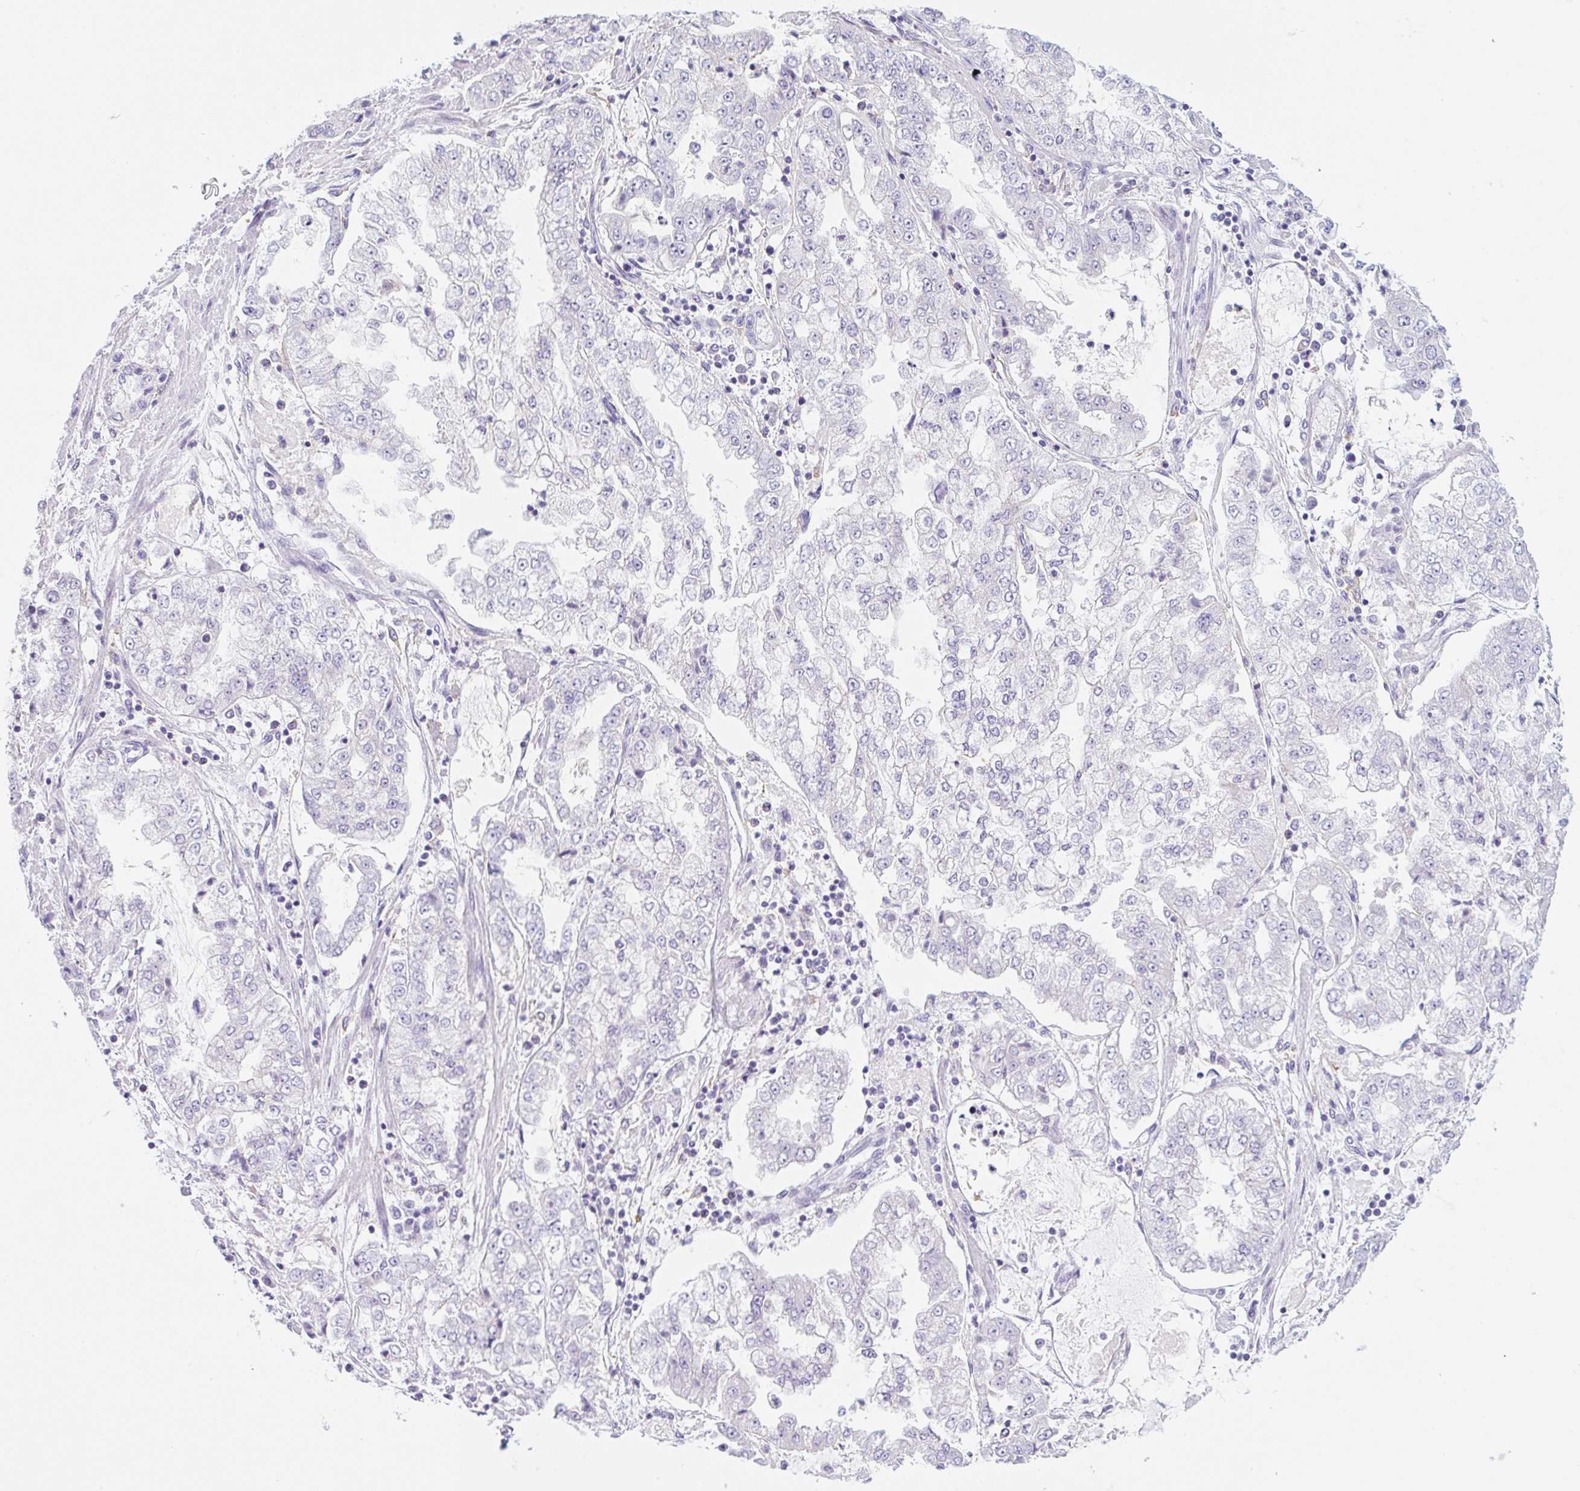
{"staining": {"intensity": "negative", "quantity": "none", "location": "none"}, "tissue": "stomach cancer", "cell_type": "Tumor cells", "image_type": "cancer", "snomed": [{"axis": "morphology", "description": "Adenocarcinoma, NOS"}, {"axis": "topography", "description": "Stomach"}], "caption": "A histopathology image of stomach adenocarcinoma stained for a protein shows no brown staining in tumor cells.", "gene": "LYVE1", "patient": {"sex": "male", "age": 76}}